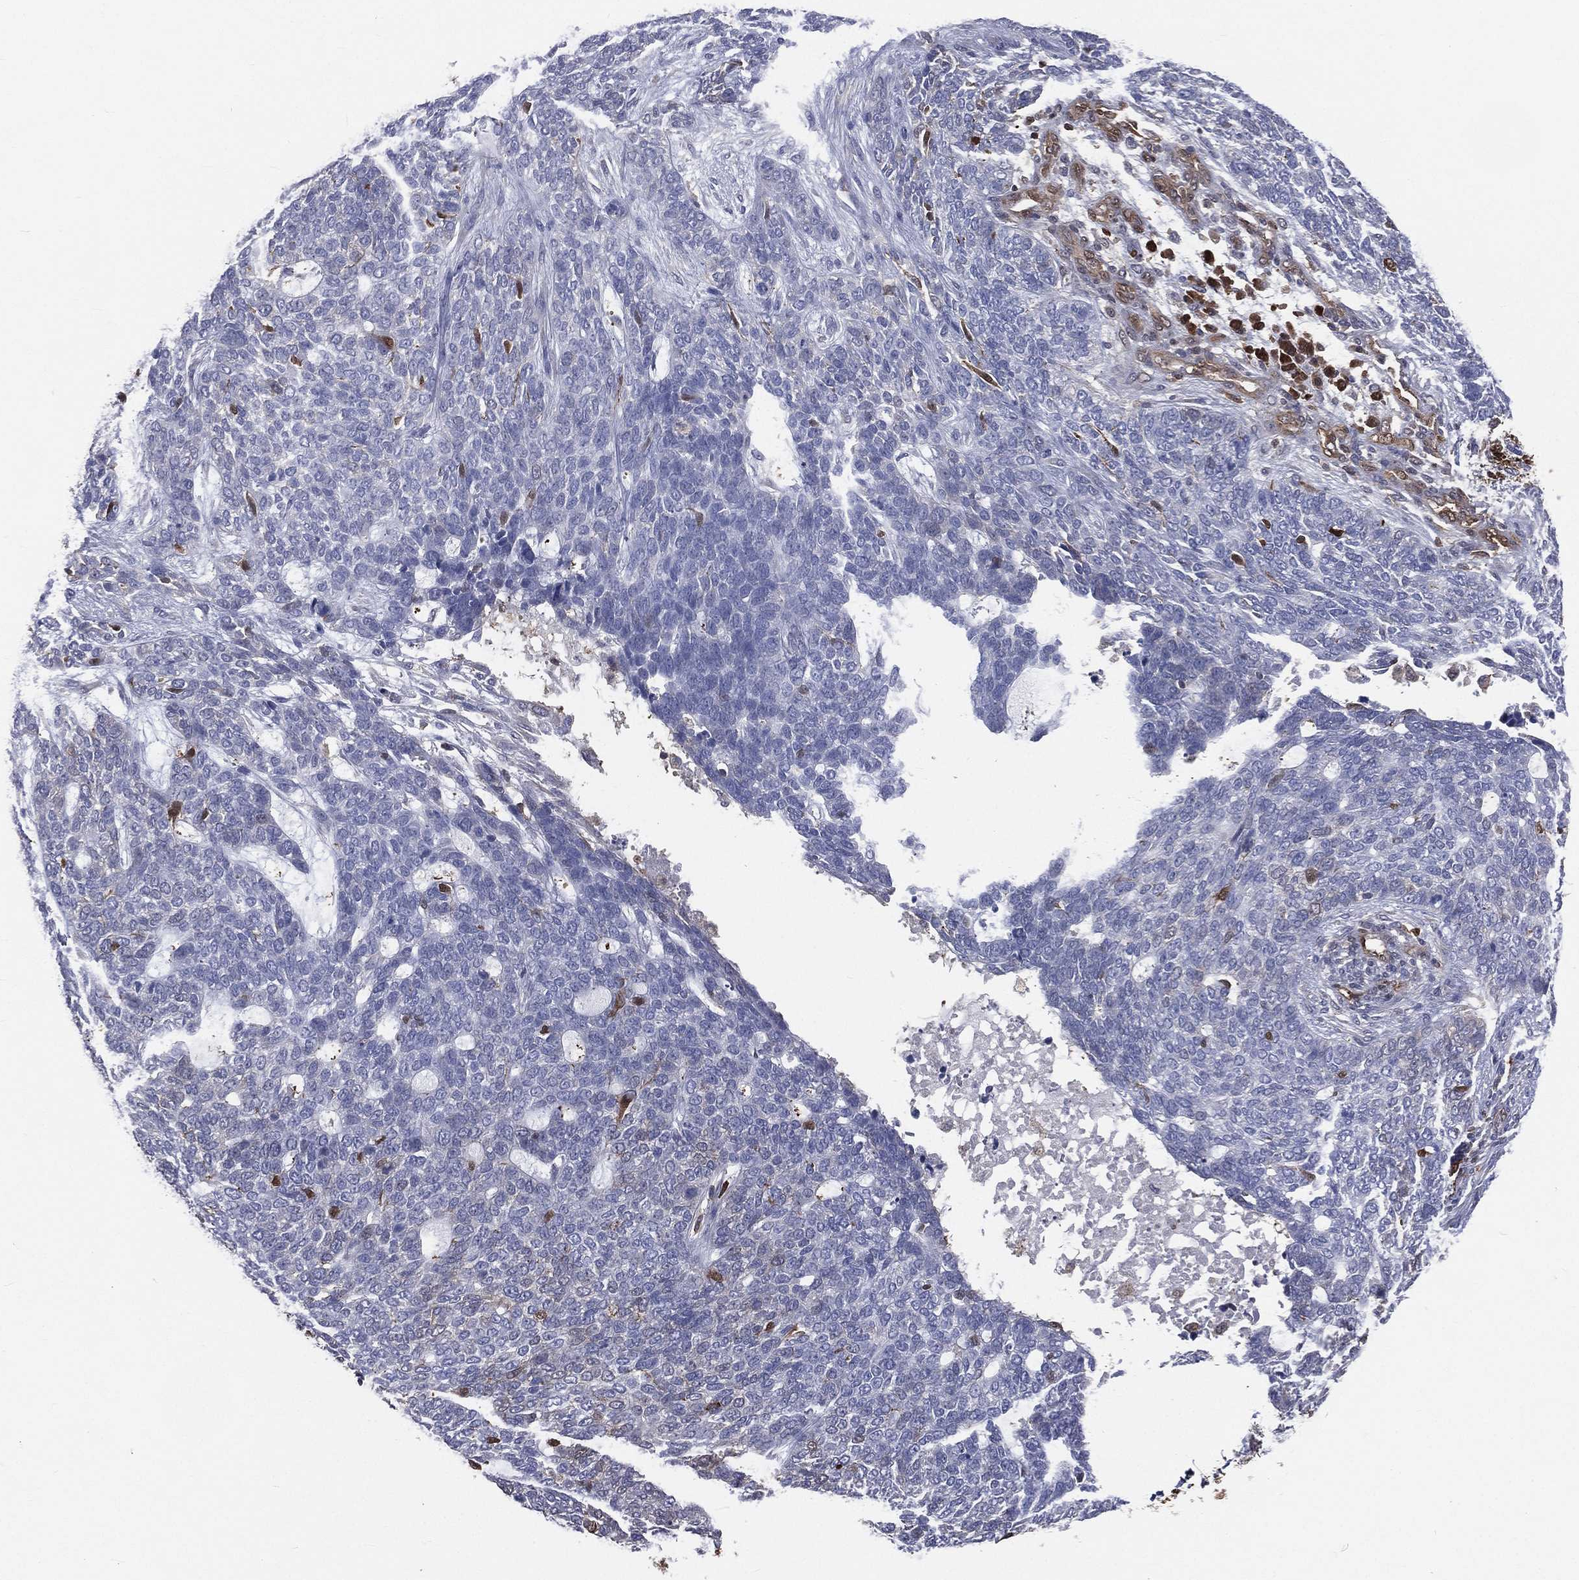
{"staining": {"intensity": "negative", "quantity": "none", "location": "none"}, "tissue": "skin cancer", "cell_type": "Tumor cells", "image_type": "cancer", "snomed": [{"axis": "morphology", "description": "Basal cell carcinoma"}, {"axis": "topography", "description": "Skin"}], "caption": "A photomicrograph of skin cancer (basal cell carcinoma) stained for a protein displays no brown staining in tumor cells.", "gene": "TBC1D2", "patient": {"sex": "female", "age": 69}}